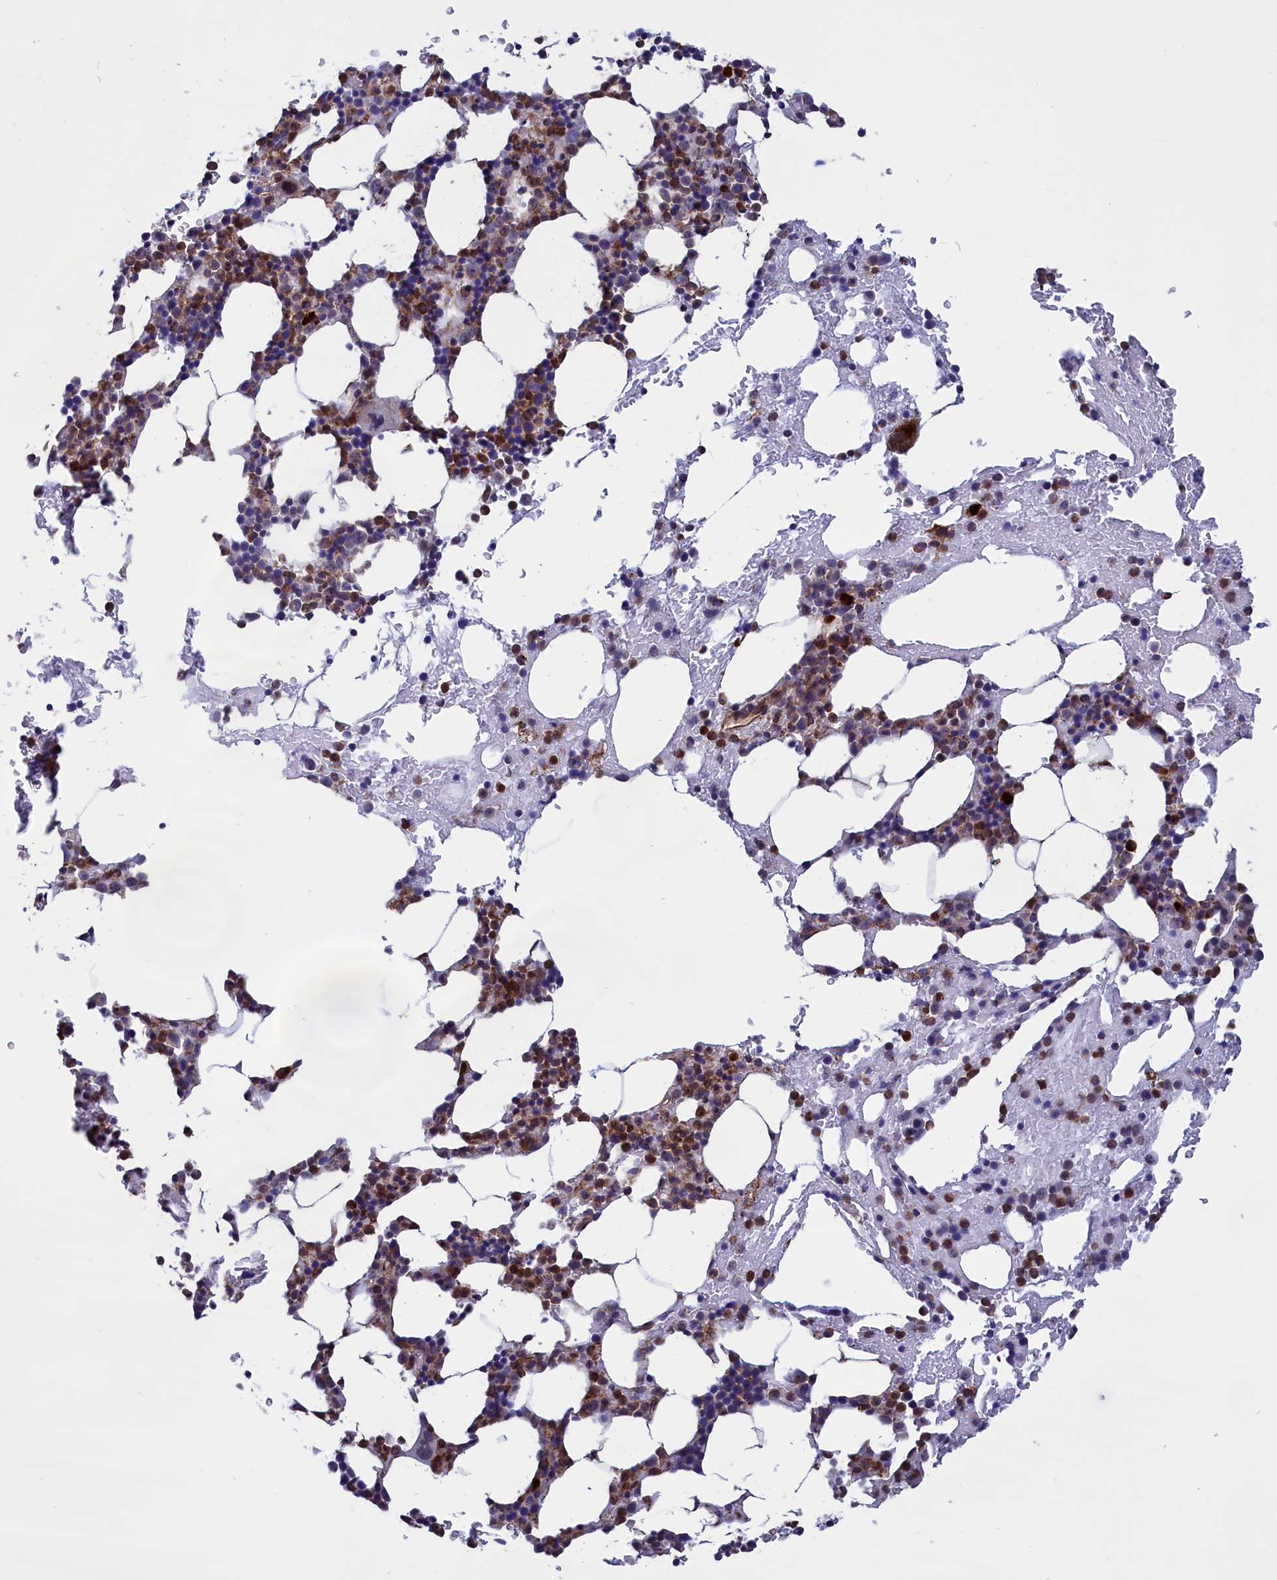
{"staining": {"intensity": "strong", "quantity": "25%-75%", "location": "cytoplasmic/membranous"}, "tissue": "bone marrow", "cell_type": "Hematopoietic cells", "image_type": "normal", "snomed": [{"axis": "morphology", "description": "Normal tissue, NOS"}, {"axis": "morphology", "description": "Inflammation, NOS"}, {"axis": "topography", "description": "Bone marrow"}], "caption": "Protein analysis of benign bone marrow shows strong cytoplasmic/membranous staining in about 25%-75% of hematopoietic cells.", "gene": "MPND", "patient": {"sex": "male", "age": 41}}